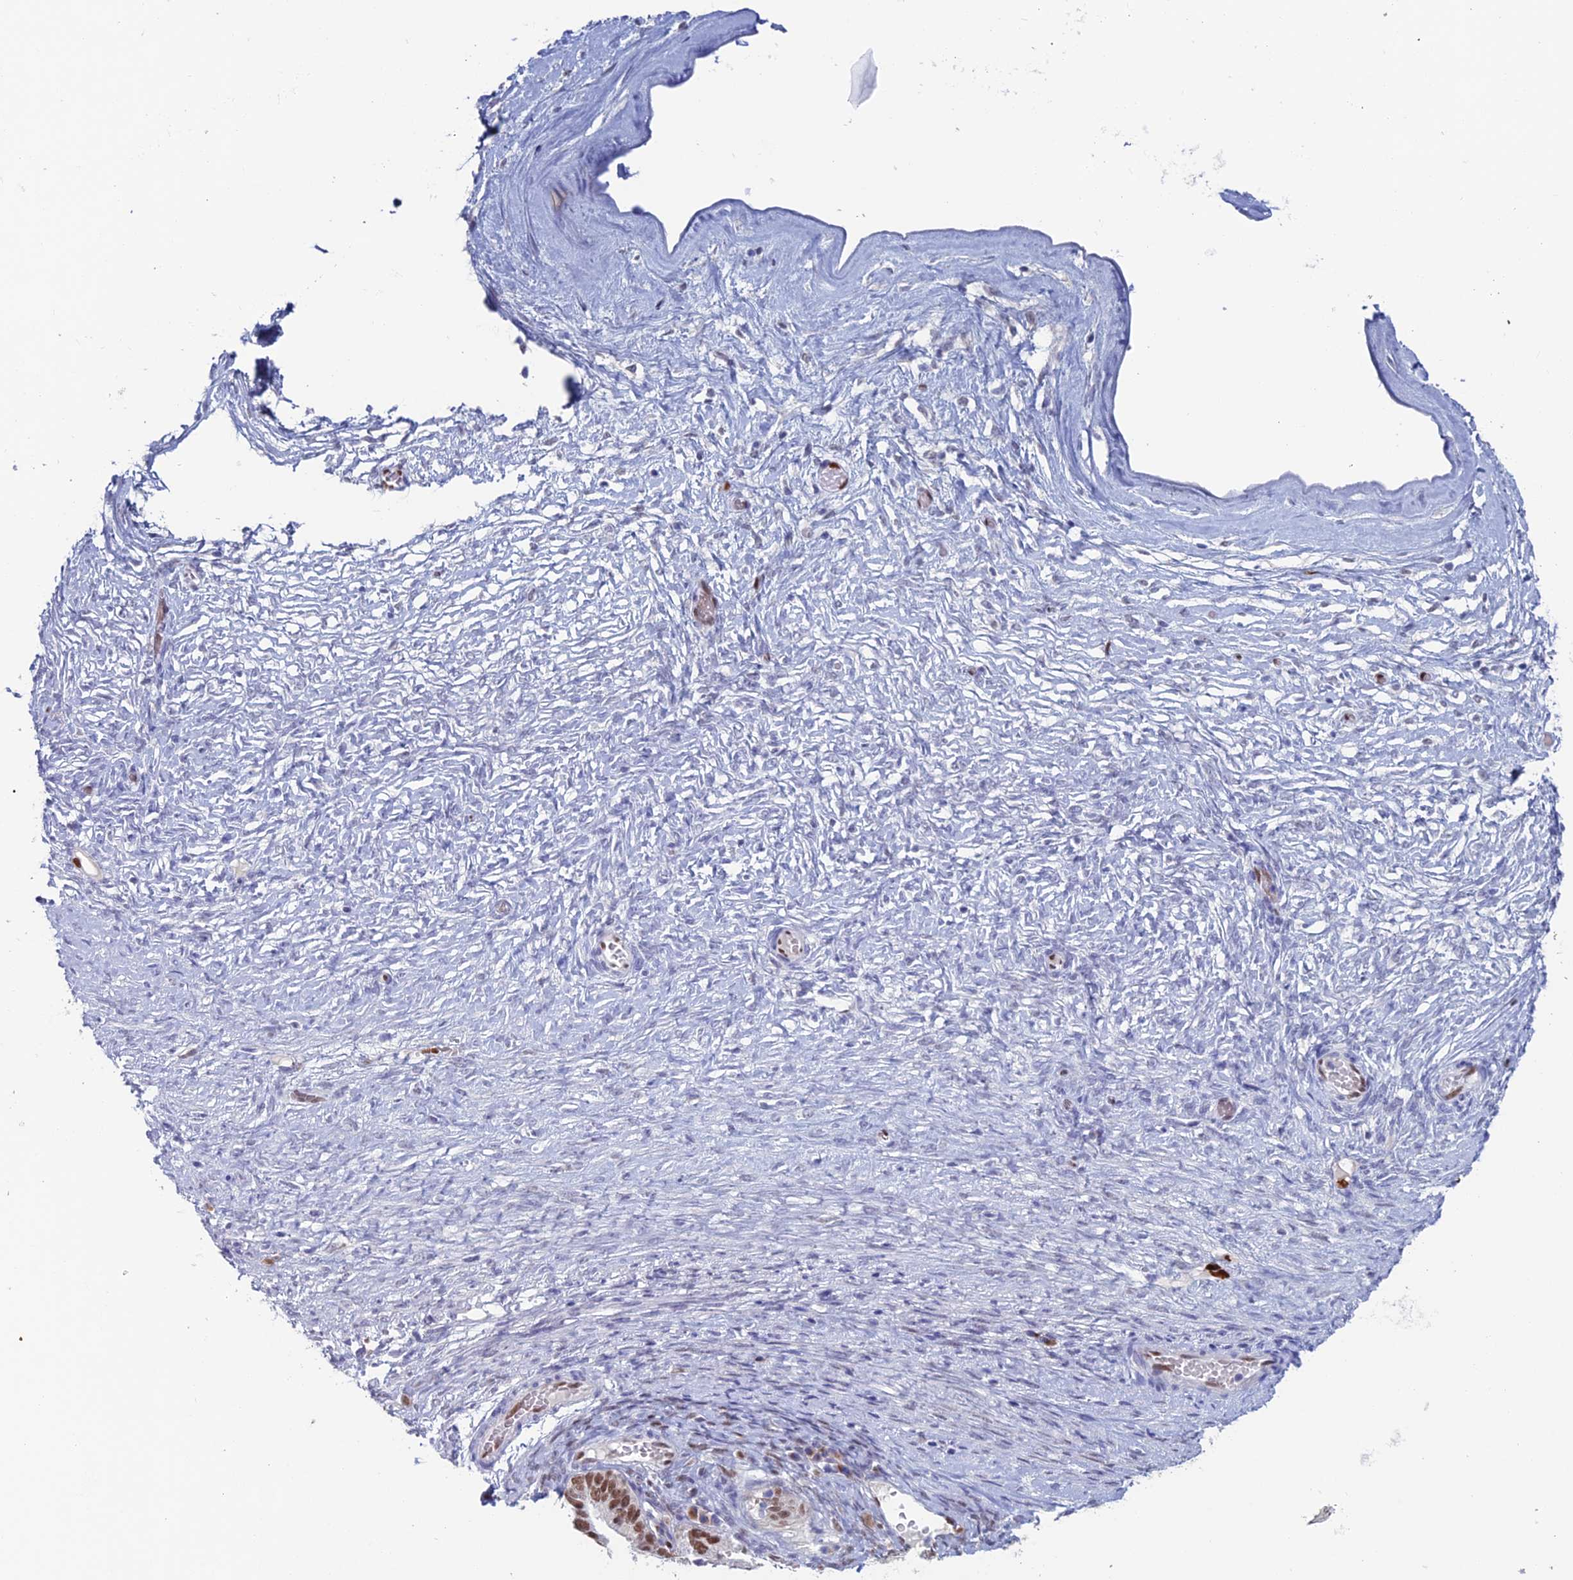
{"staining": {"intensity": "strong", "quantity": ">75%", "location": "nuclear"}, "tissue": "ovarian cancer", "cell_type": "Tumor cells", "image_type": "cancer", "snomed": [{"axis": "morphology", "description": "Cystadenocarcinoma, serous, NOS"}, {"axis": "topography", "description": "Ovary"}], "caption": "A brown stain highlights strong nuclear staining of a protein in serous cystadenocarcinoma (ovarian) tumor cells.", "gene": "NOL4L", "patient": {"sex": "female", "age": 56}}